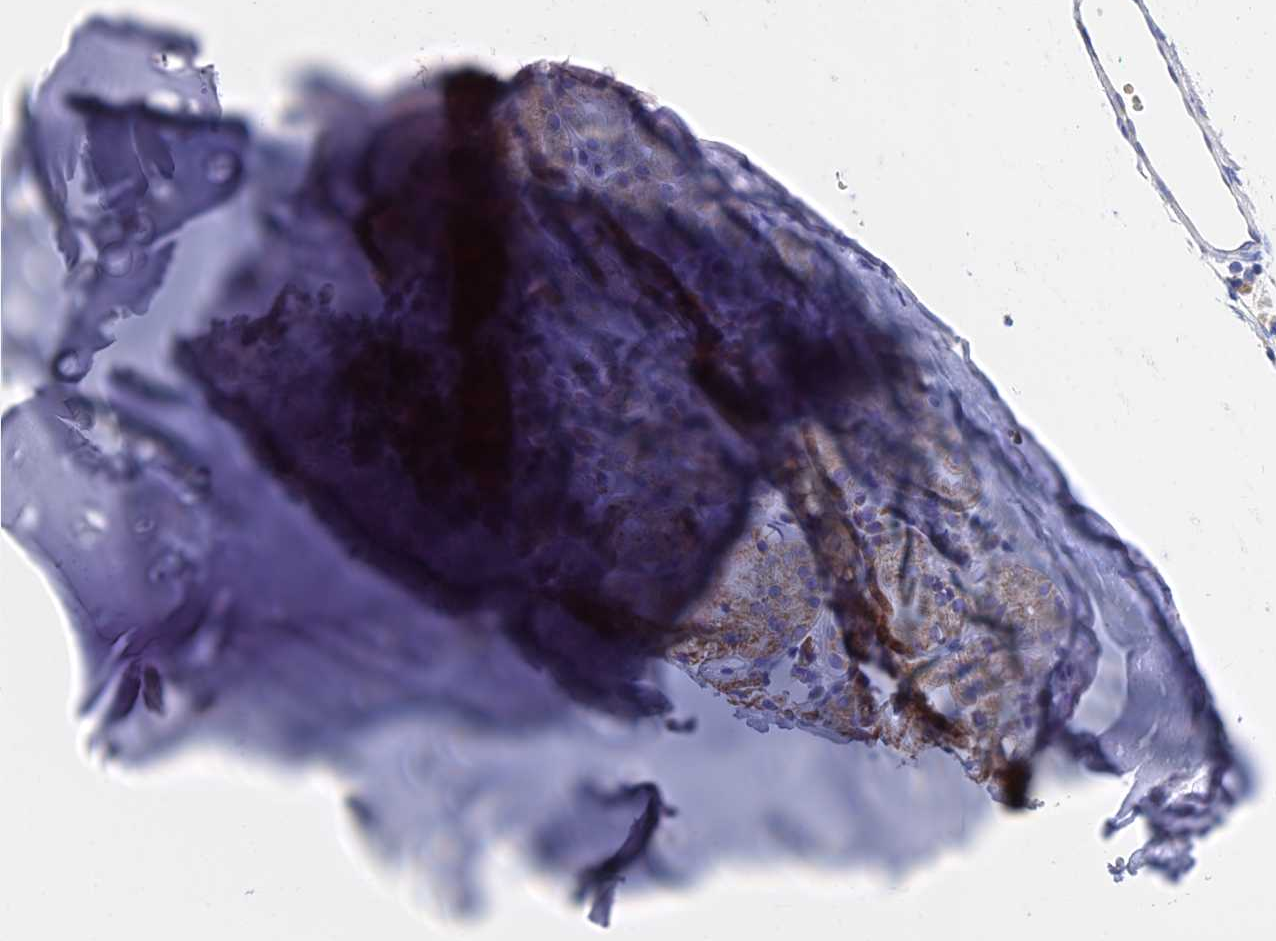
{"staining": {"intensity": "negative", "quantity": "none", "location": "none"}, "tissue": "soft tissue", "cell_type": "Chondrocytes", "image_type": "normal", "snomed": [{"axis": "morphology", "description": "Normal tissue, NOS"}, {"axis": "morphology", "description": "Basal cell carcinoma"}, {"axis": "topography", "description": "Cartilage tissue"}, {"axis": "topography", "description": "Nasopharynx"}, {"axis": "topography", "description": "Oral tissue"}], "caption": "Protein analysis of unremarkable soft tissue reveals no significant expression in chondrocytes.", "gene": "MGST1", "patient": {"sex": "female", "age": 77}}